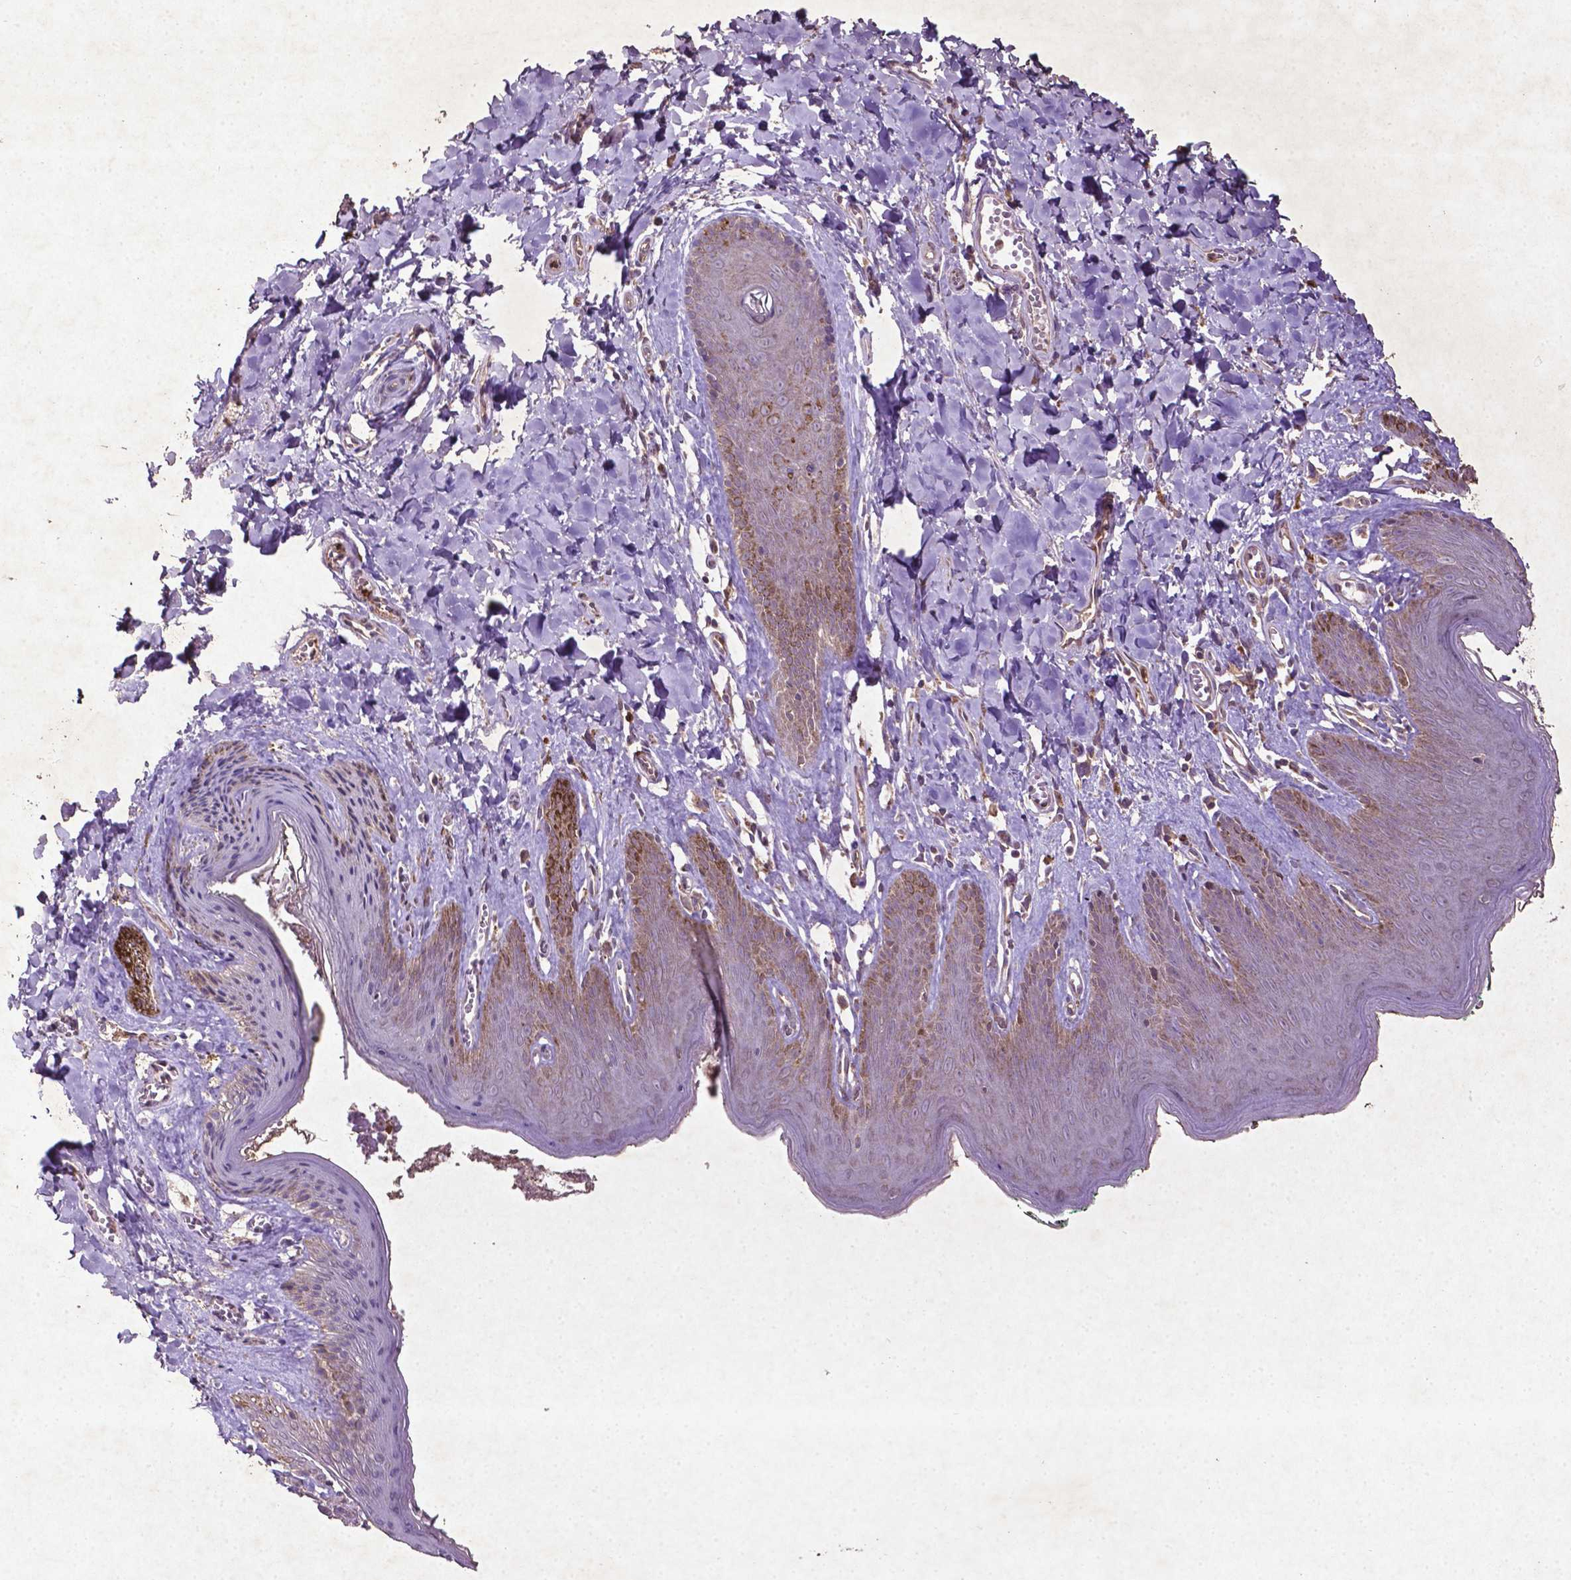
{"staining": {"intensity": "moderate", "quantity": "25%-75%", "location": "cytoplasmic/membranous"}, "tissue": "skin", "cell_type": "Epidermal cells", "image_type": "normal", "snomed": [{"axis": "morphology", "description": "Normal tissue, NOS"}, {"axis": "topography", "description": "Vulva"}, {"axis": "topography", "description": "Peripheral nerve tissue"}], "caption": "Epidermal cells exhibit medium levels of moderate cytoplasmic/membranous expression in about 25%-75% of cells in normal skin. (Stains: DAB (3,3'-diaminobenzidine) in brown, nuclei in blue, Microscopy: brightfield microscopy at high magnification).", "gene": "MTOR", "patient": {"sex": "female", "age": 66}}